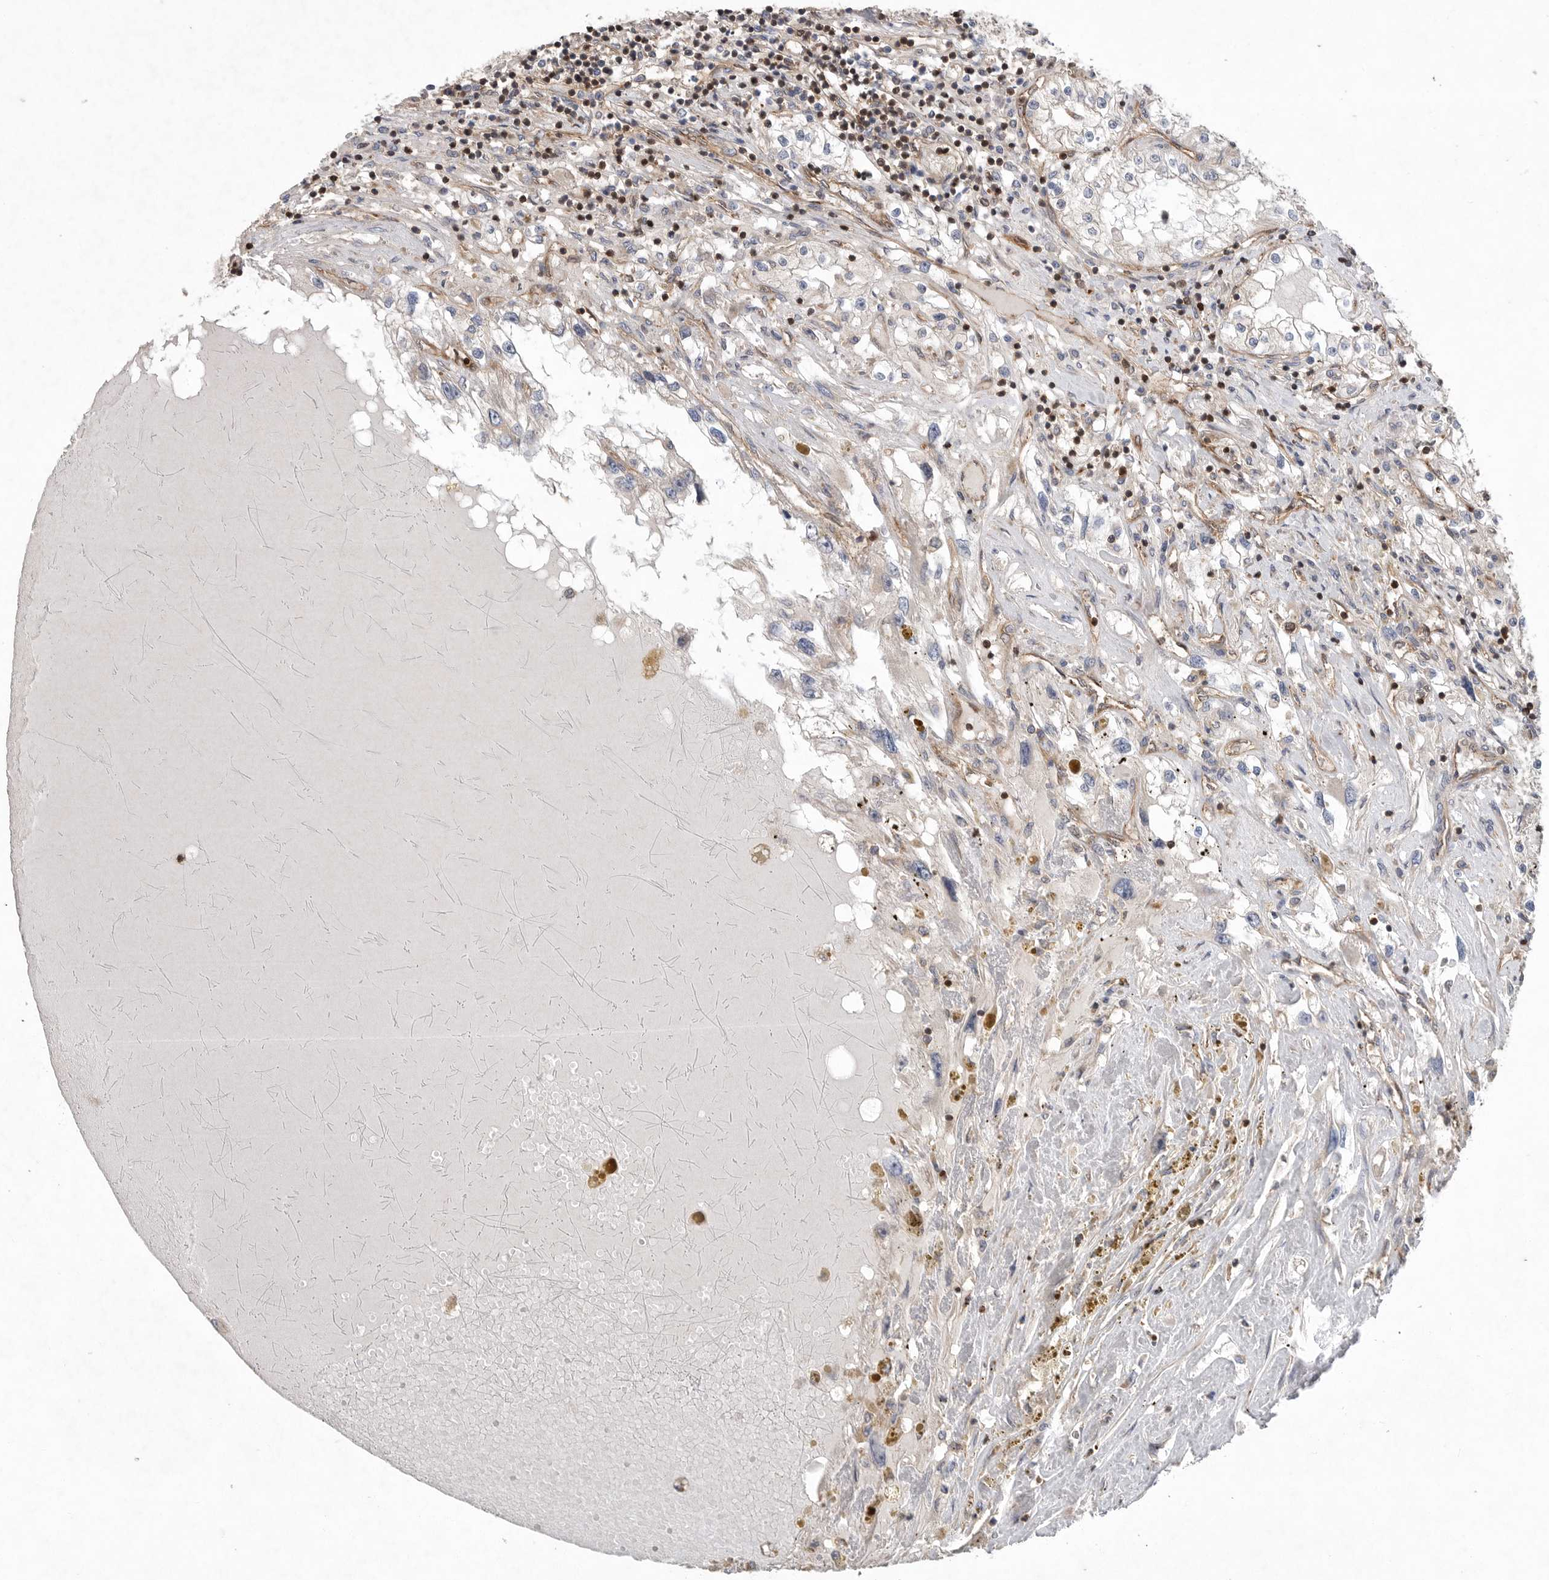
{"staining": {"intensity": "negative", "quantity": "none", "location": "none"}, "tissue": "renal cancer", "cell_type": "Tumor cells", "image_type": "cancer", "snomed": [{"axis": "morphology", "description": "Adenocarcinoma, NOS"}, {"axis": "topography", "description": "Kidney"}], "caption": "An IHC image of renal cancer (adenocarcinoma) is shown. There is no staining in tumor cells of renal cancer (adenocarcinoma).", "gene": "PRKCH", "patient": {"sex": "male", "age": 68}}